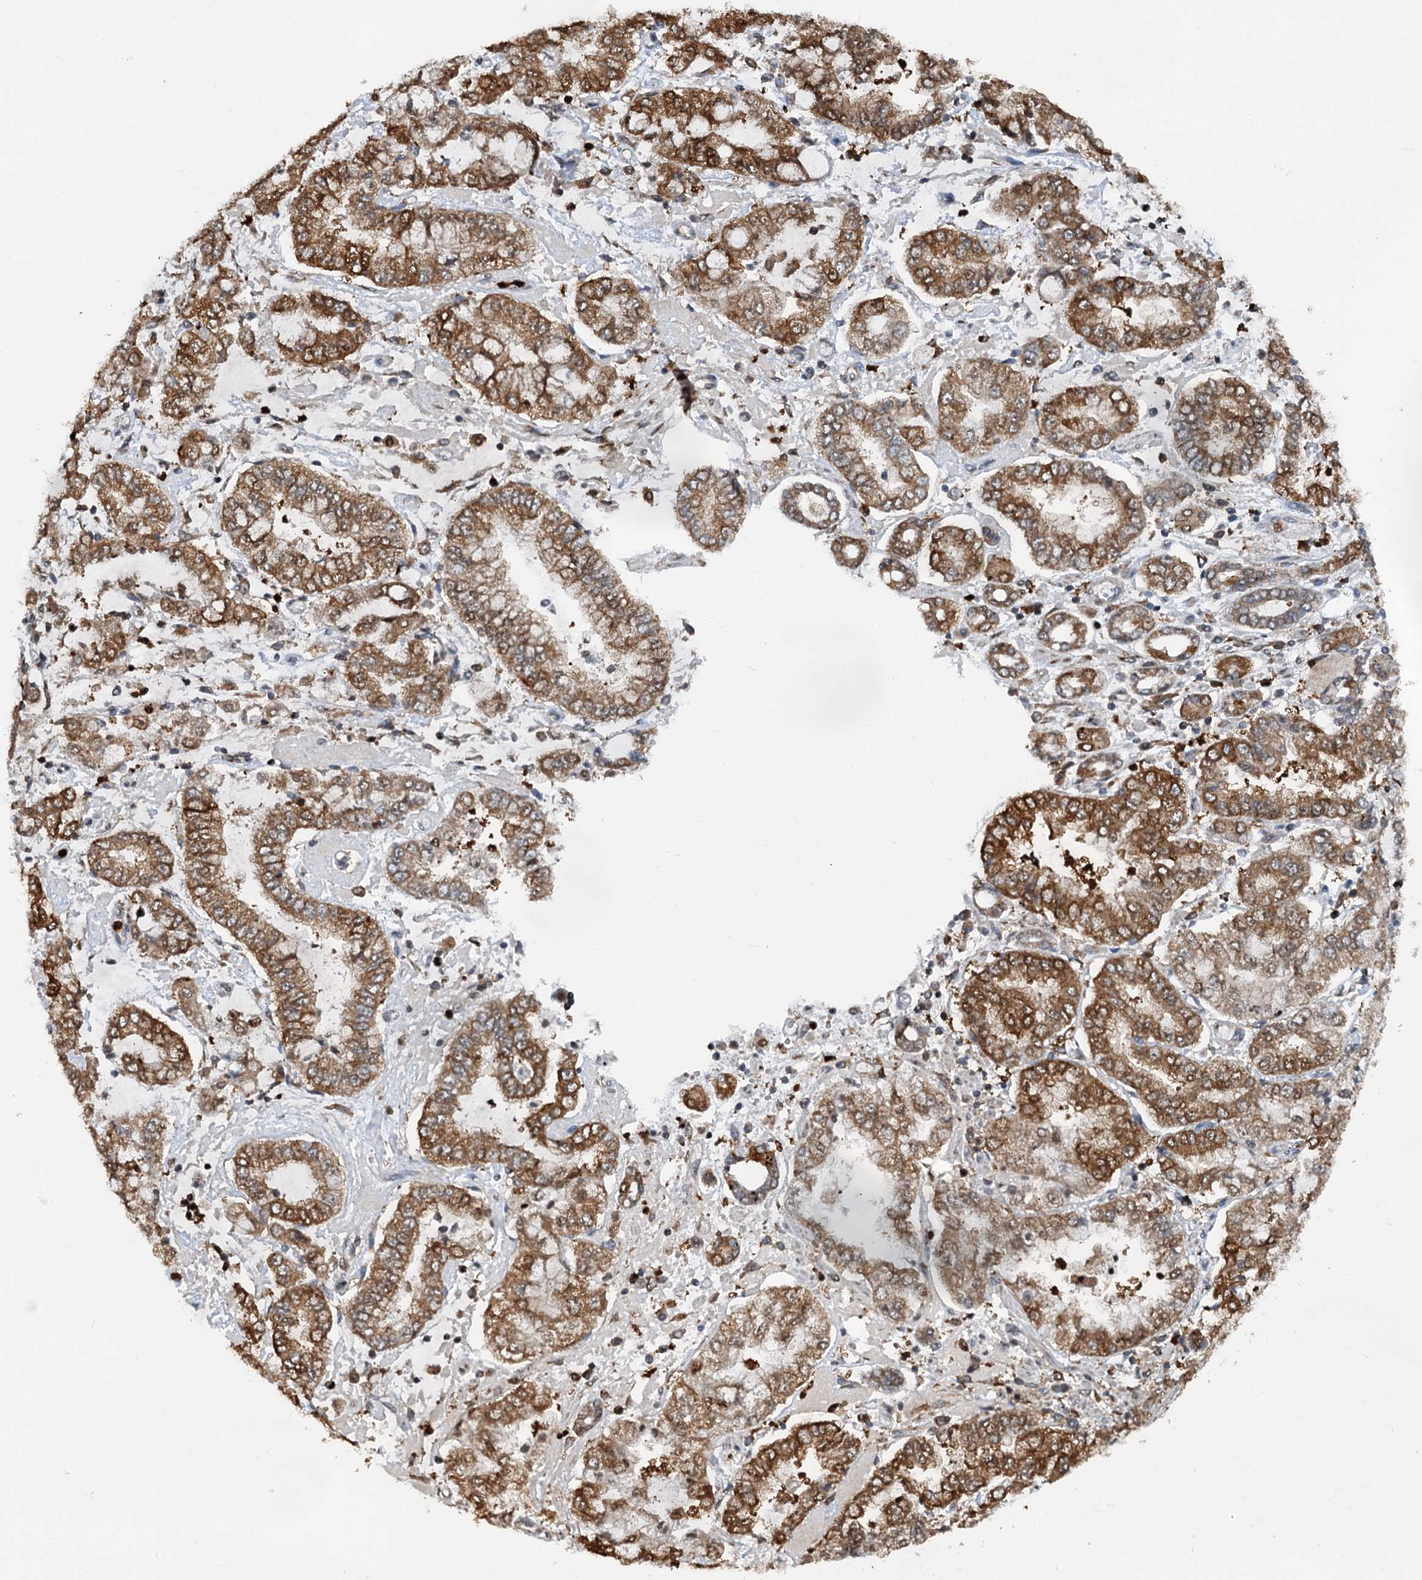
{"staining": {"intensity": "moderate", "quantity": ">75%", "location": "cytoplasmic/membranous"}, "tissue": "stomach cancer", "cell_type": "Tumor cells", "image_type": "cancer", "snomed": [{"axis": "morphology", "description": "Adenocarcinoma, NOS"}, {"axis": "topography", "description": "Stomach"}], "caption": "Moderate cytoplasmic/membranous protein staining is present in approximately >75% of tumor cells in adenocarcinoma (stomach).", "gene": "GPI", "patient": {"sex": "male", "age": 76}}